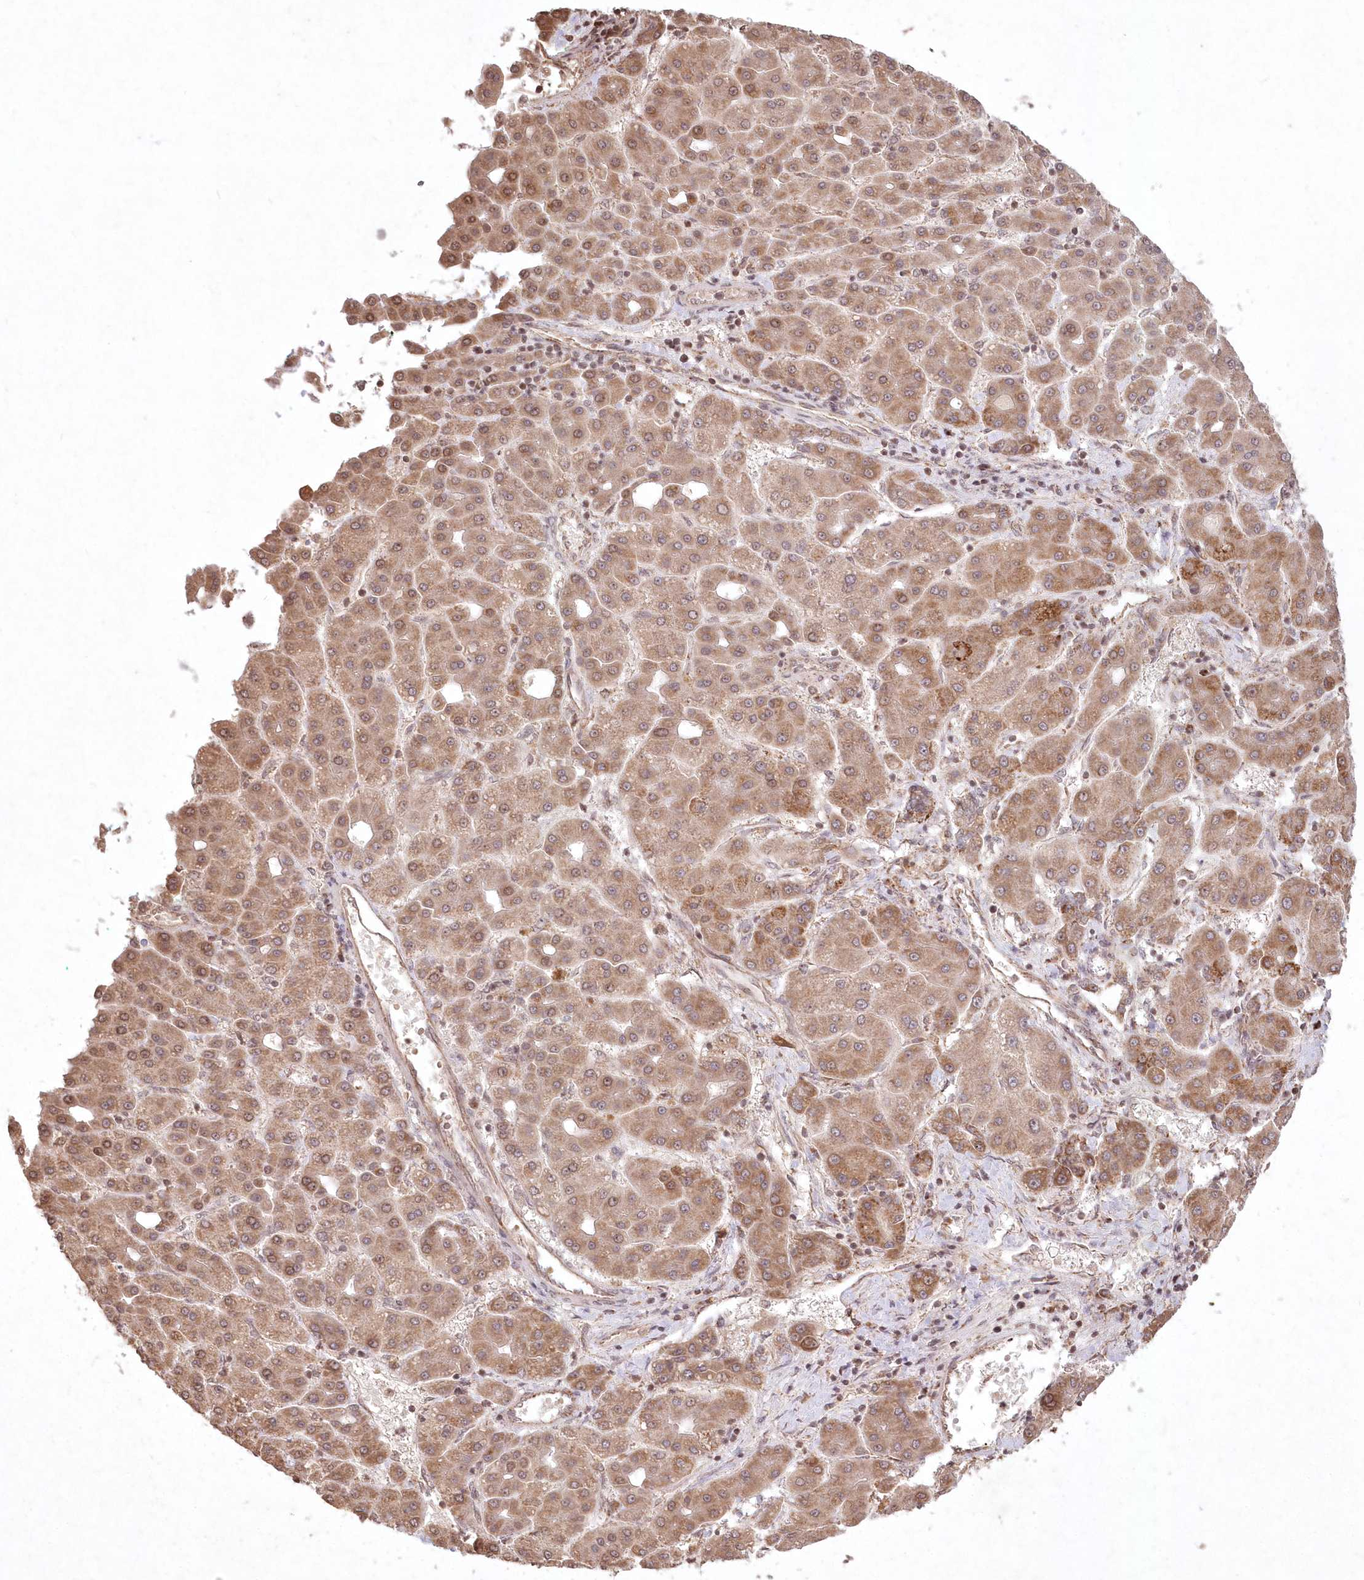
{"staining": {"intensity": "moderate", "quantity": ">75%", "location": "cytoplasmic/membranous"}, "tissue": "liver cancer", "cell_type": "Tumor cells", "image_type": "cancer", "snomed": [{"axis": "morphology", "description": "Carcinoma, Hepatocellular, NOS"}, {"axis": "topography", "description": "Liver"}], "caption": "An IHC histopathology image of neoplastic tissue is shown. Protein staining in brown shows moderate cytoplasmic/membranous positivity in liver hepatocellular carcinoma within tumor cells.", "gene": "LRPPRC", "patient": {"sex": "male", "age": 65}}